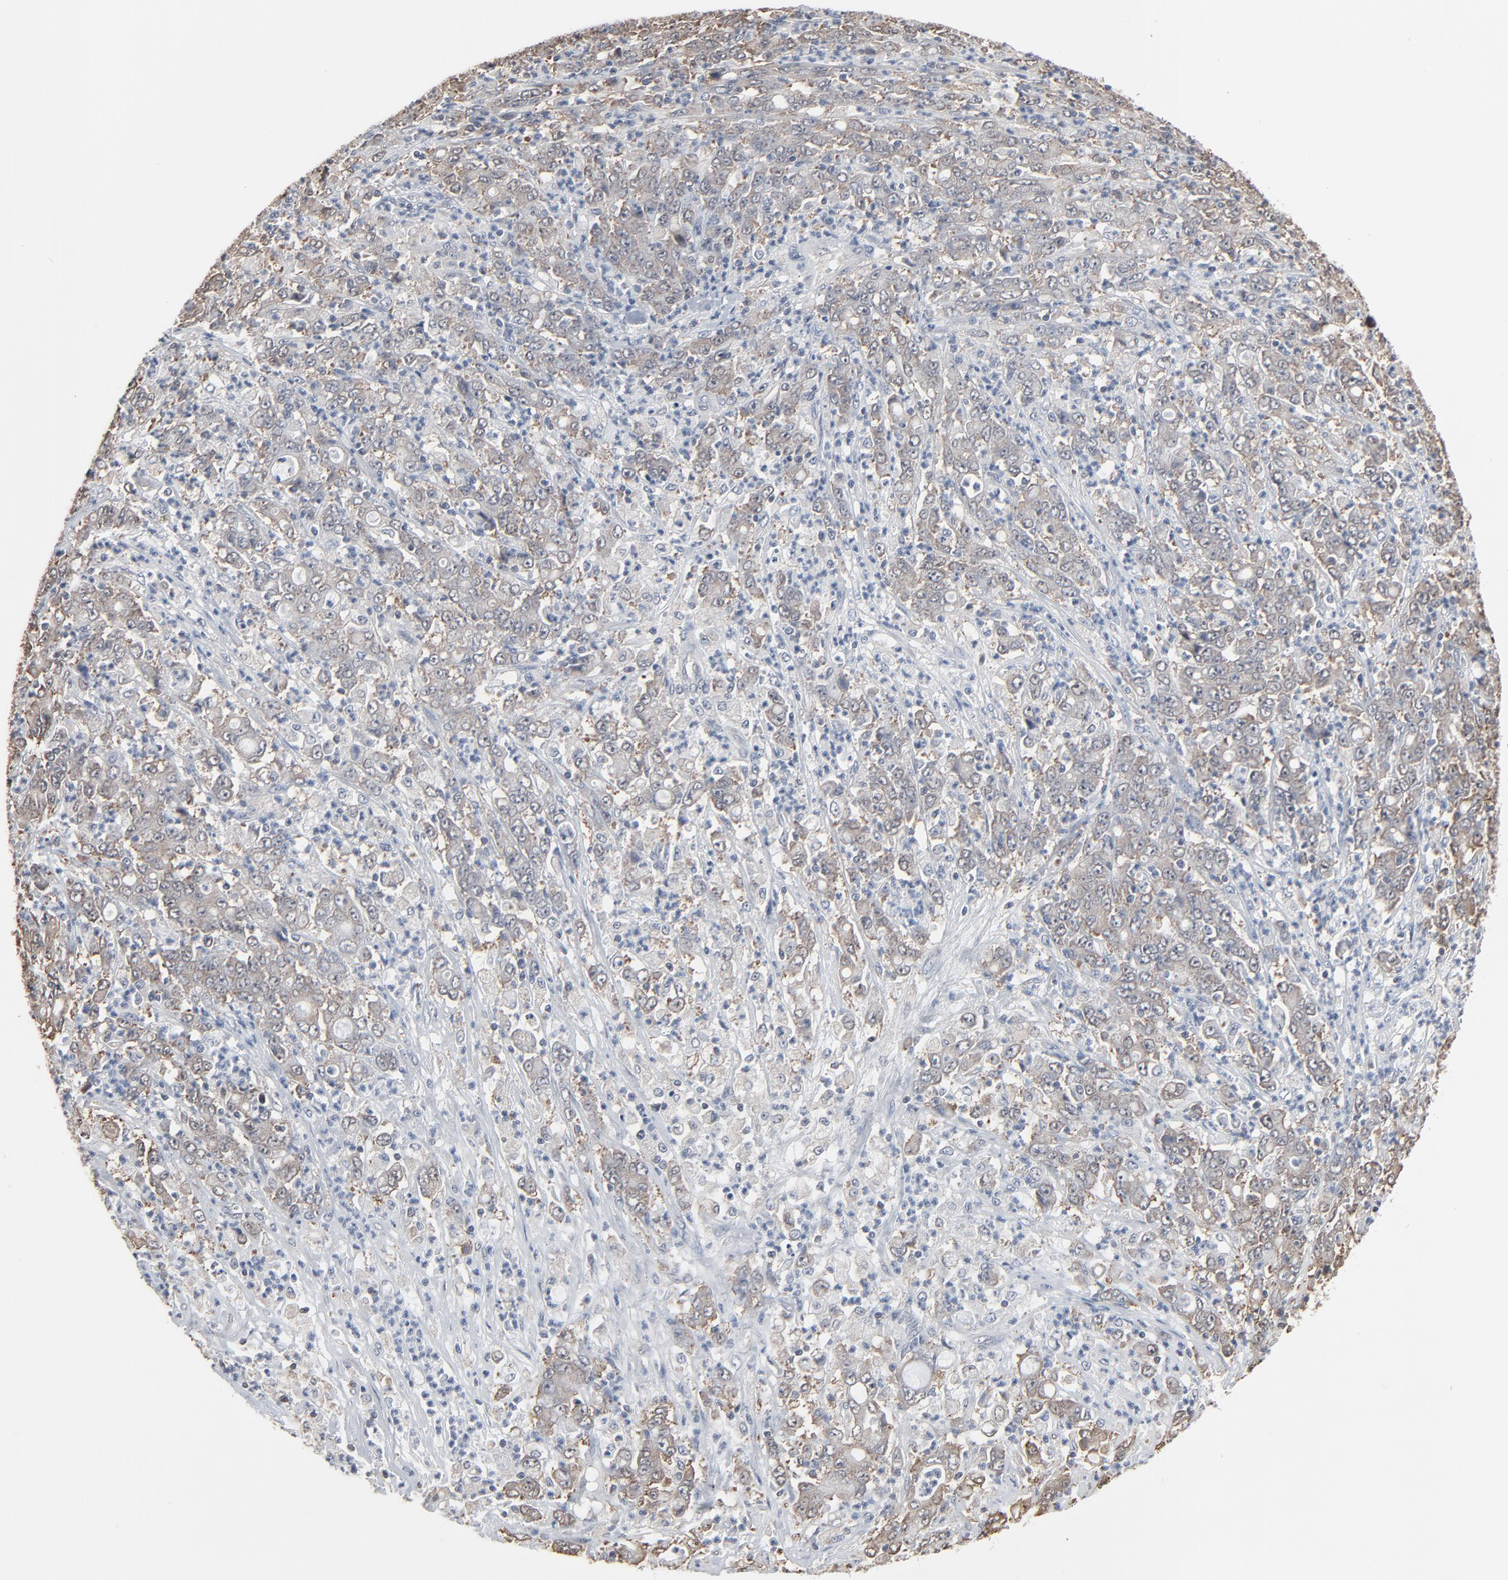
{"staining": {"intensity": "weak", "quantity": "25%-75%", "location": "cytoplasmic/membranous"}, "tissue": "stomach cancer", "cell_type": "Tumor cells", "image_type": "cancer", "snomed": [{"axis": "morphology", "description": "Adenocarcinoma, NOS"}, {"axis": "topography", "description": "Stomach, lower"}], "caption": "IHC micrograph of stomach cancer stained for a protein (brown), which displays low levels of weak cytoplasmic/membranous staining in approximately 25%-75% of tumor cells.", "gene": "CCT5", "patient": {"sex": "female", "age": 71}}